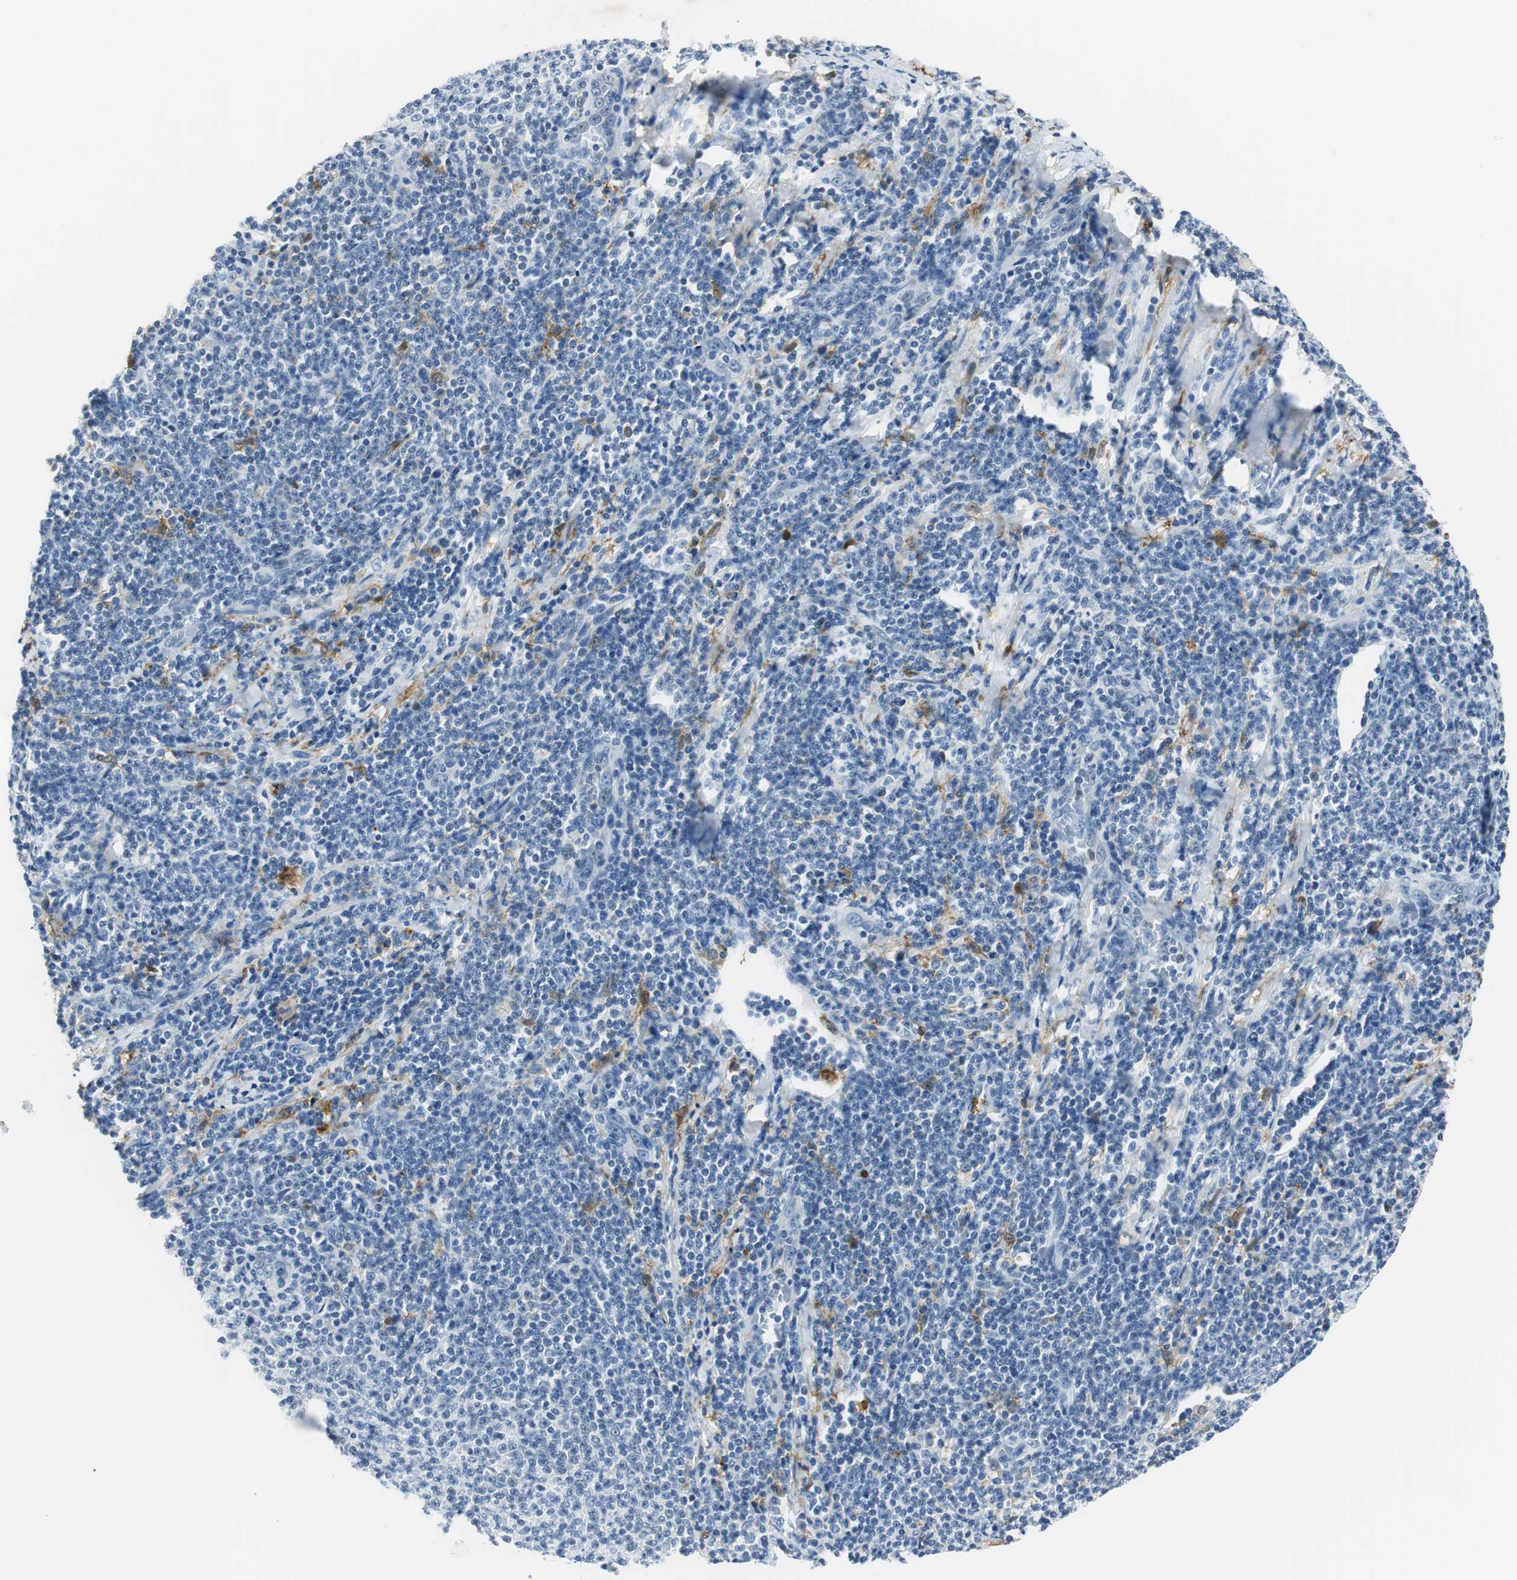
{"staining": {"intensity": "negative", "quantity": "none", "location": "none"}, "tissue": "lymphoma", "cell_type": "Tumor cells", "image_type": "cancer", "snomed": [{"axis": "morphology", "description": "Malignant lymphoma, non-Hodgkin's type, Low grade"}, {"axis": "topography", "description": "Lymph node"}], "caption": "Immunohistochemistry (IHC) photomicrograph of human malignant lymphoma, non-Hodgkin's type (low-grade) stained for a protein (brown), which demonstrates no expression in tumor cells.", "gene": "ME1", "patient": {"sex": "male", "age": 66}}